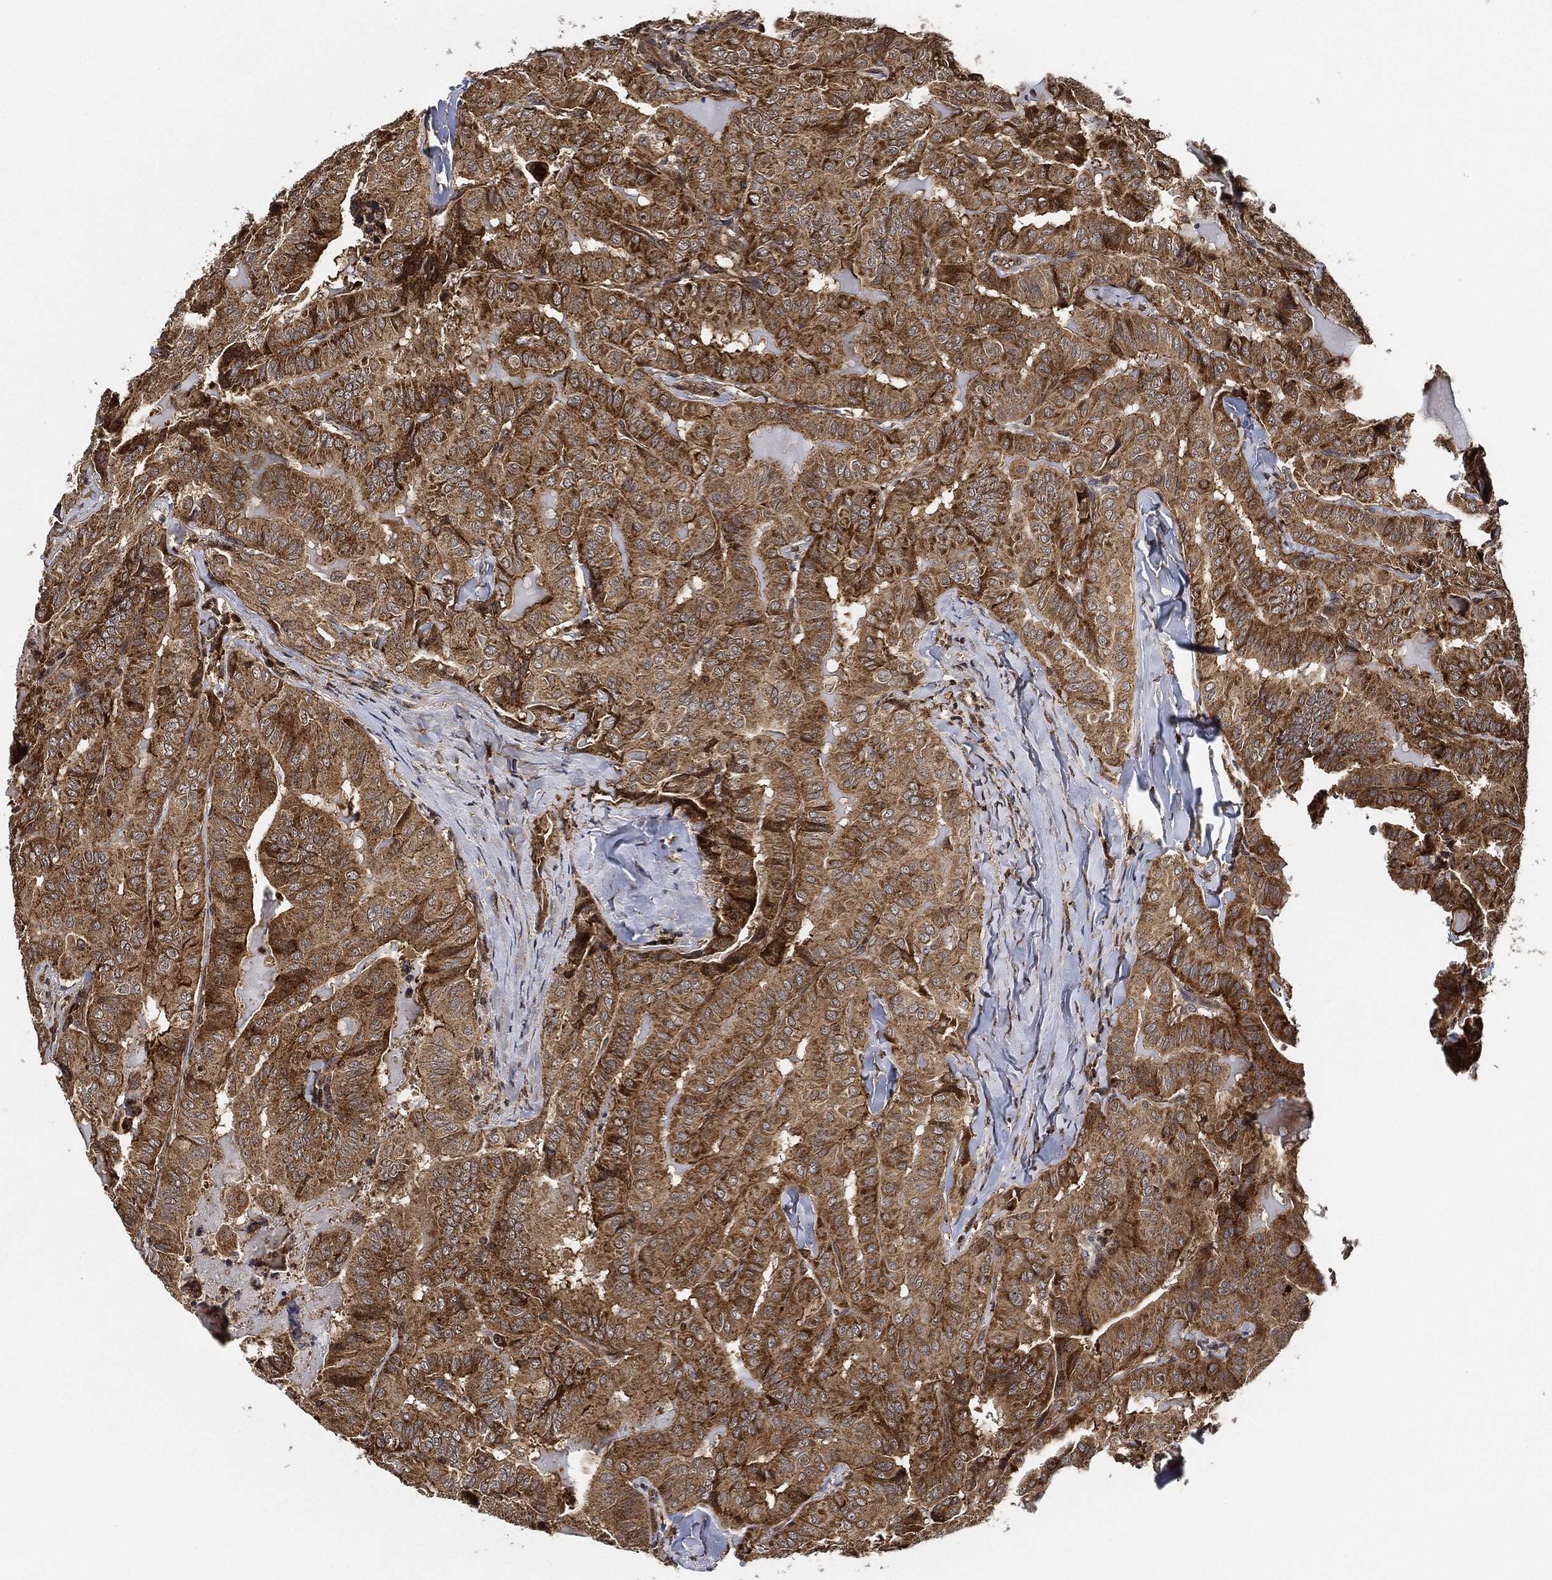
{"staining": {"intensity": "strong", "quantity": "25%-75%", "location": "cytoplasmic/membranous"}, "tissue": "thyroid cancer", "cell_type": "Tumor cells", "image_type": "cancer", "snomed": [{"axis": "morphology", "description": "Papillary adenocarcinoma, NOS"}, {"axis": "topography", "description": "Thyroid gland"}], "caption": "Protein expression by IHC reveals strong cytoplasmic/membranous expression in about 25%-75% of tumor cells in papillary adenocarcinoma (thyroid).", "gene": "MAP3K3", "patient": {"sex": "female", "age": 68}}